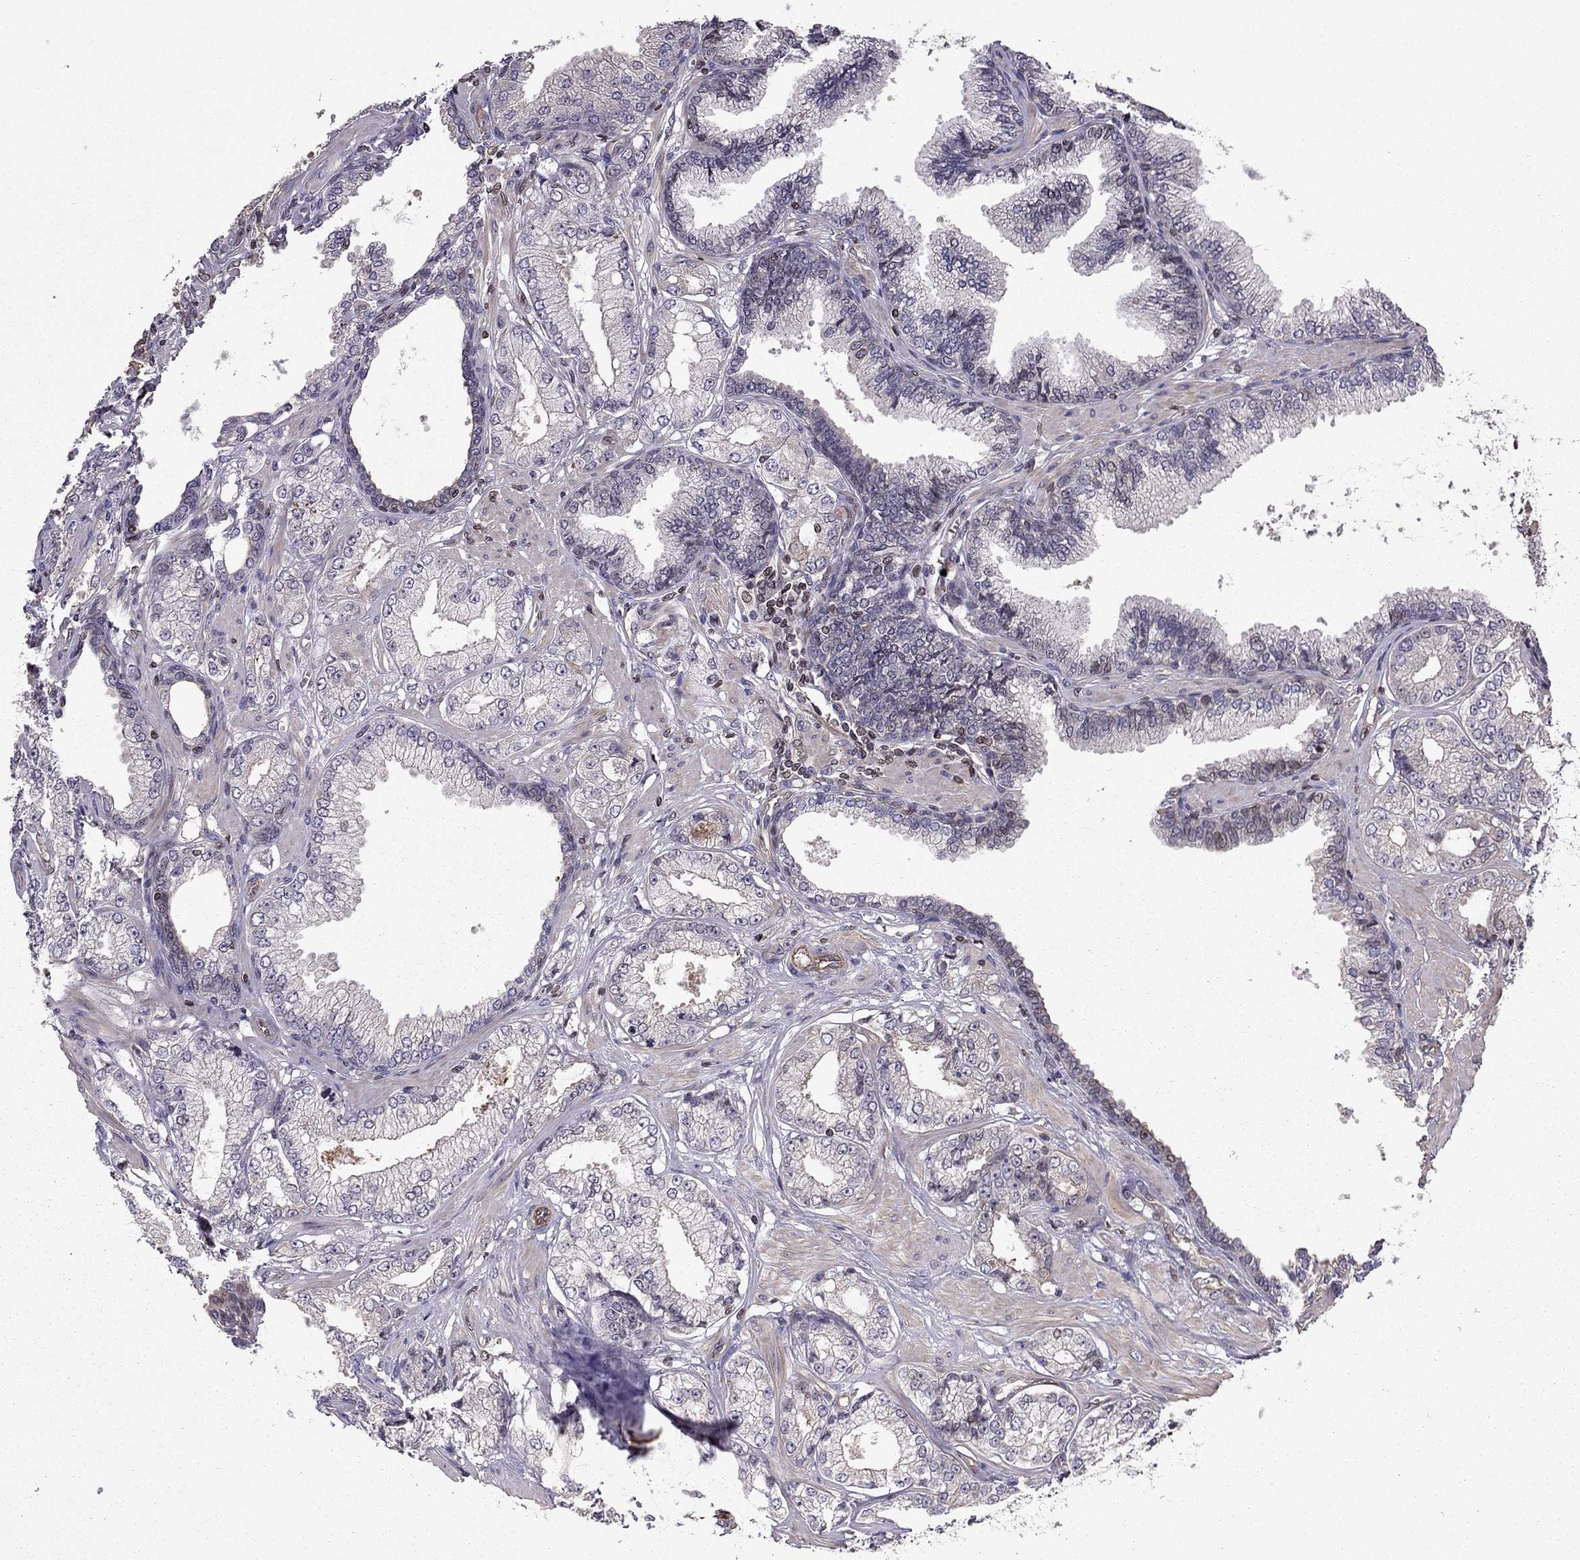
{"staining": {"intensity": "negative", "quantity": "none", "location": "none"}, "tissue": "prostate cancer", "cell_type": "Tumor cells", "image_type": "cancer", "snomed": [{"axis": "morphology", "description": "Adenocarcinoma, NOS"}, {"axis": "topography", "description": "Prostate"}], "caption": "High magnification brightfield microscopy of prostate cancer (adenocarcinoma) stained with DAB (brown) and counterstained with hematoxylin (blue): tumor cells show no significant expression.", "gene": "CDC42BPA", "patient": {"sex": "male", "age": 64}}